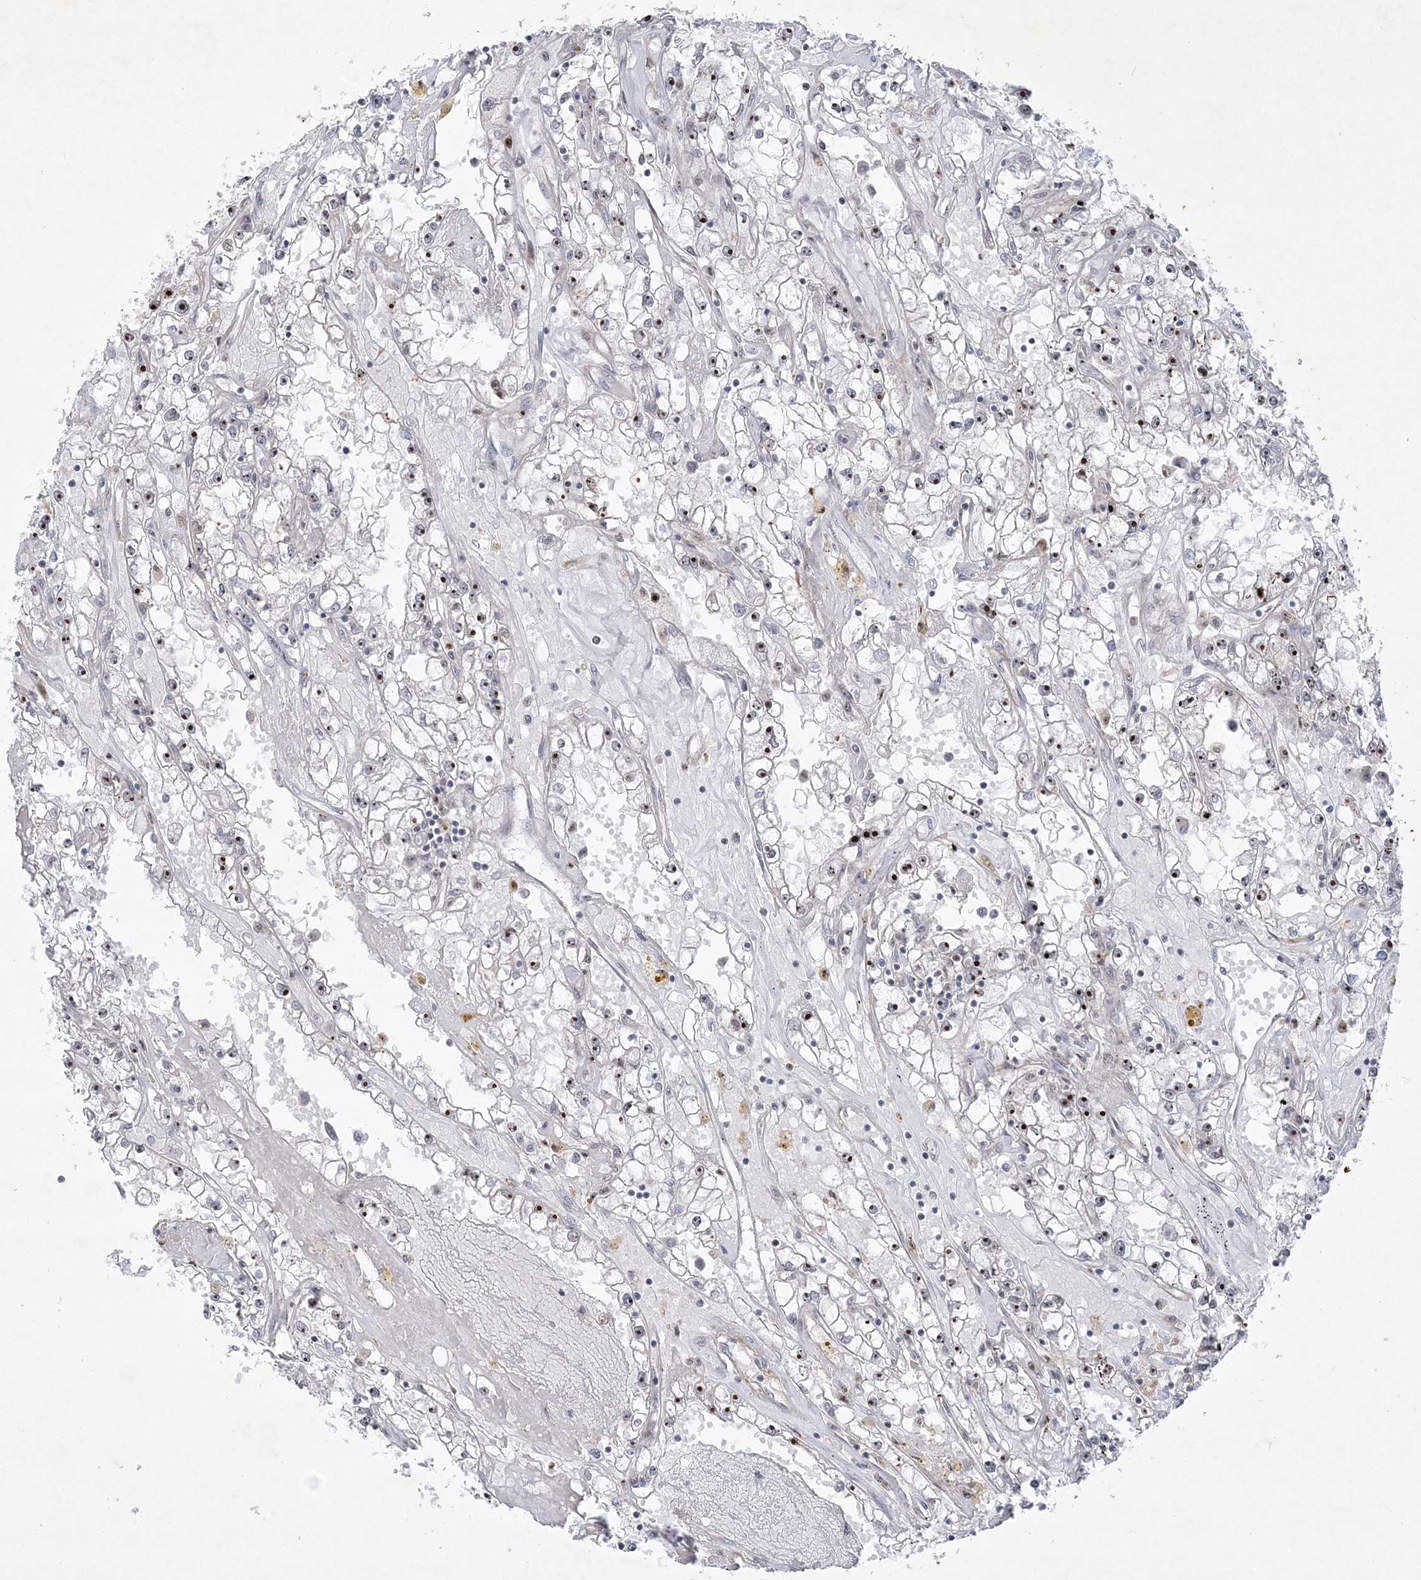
{"staining": {"intensity": "negative", "quantity": "none", "location": "none"}, "tissue": "renal cancer", "cell_type": "Tumor cells", "image_type": "cancer", "snomed": [{"axis": "morphology", "description": "Adenocarcinoma, NOS"}, {"axis": "topography", "description": "Kidney"}], "caption": "Immunohistochemistry (IHC) image of neoplastic tissue: renal cancer stained with DAB (3,3'-diaminobenzidine) exhibits no significant protein expression in tumor cells.", "gene": "NPM3", "patient": {"sex": "male", "age": 56}}